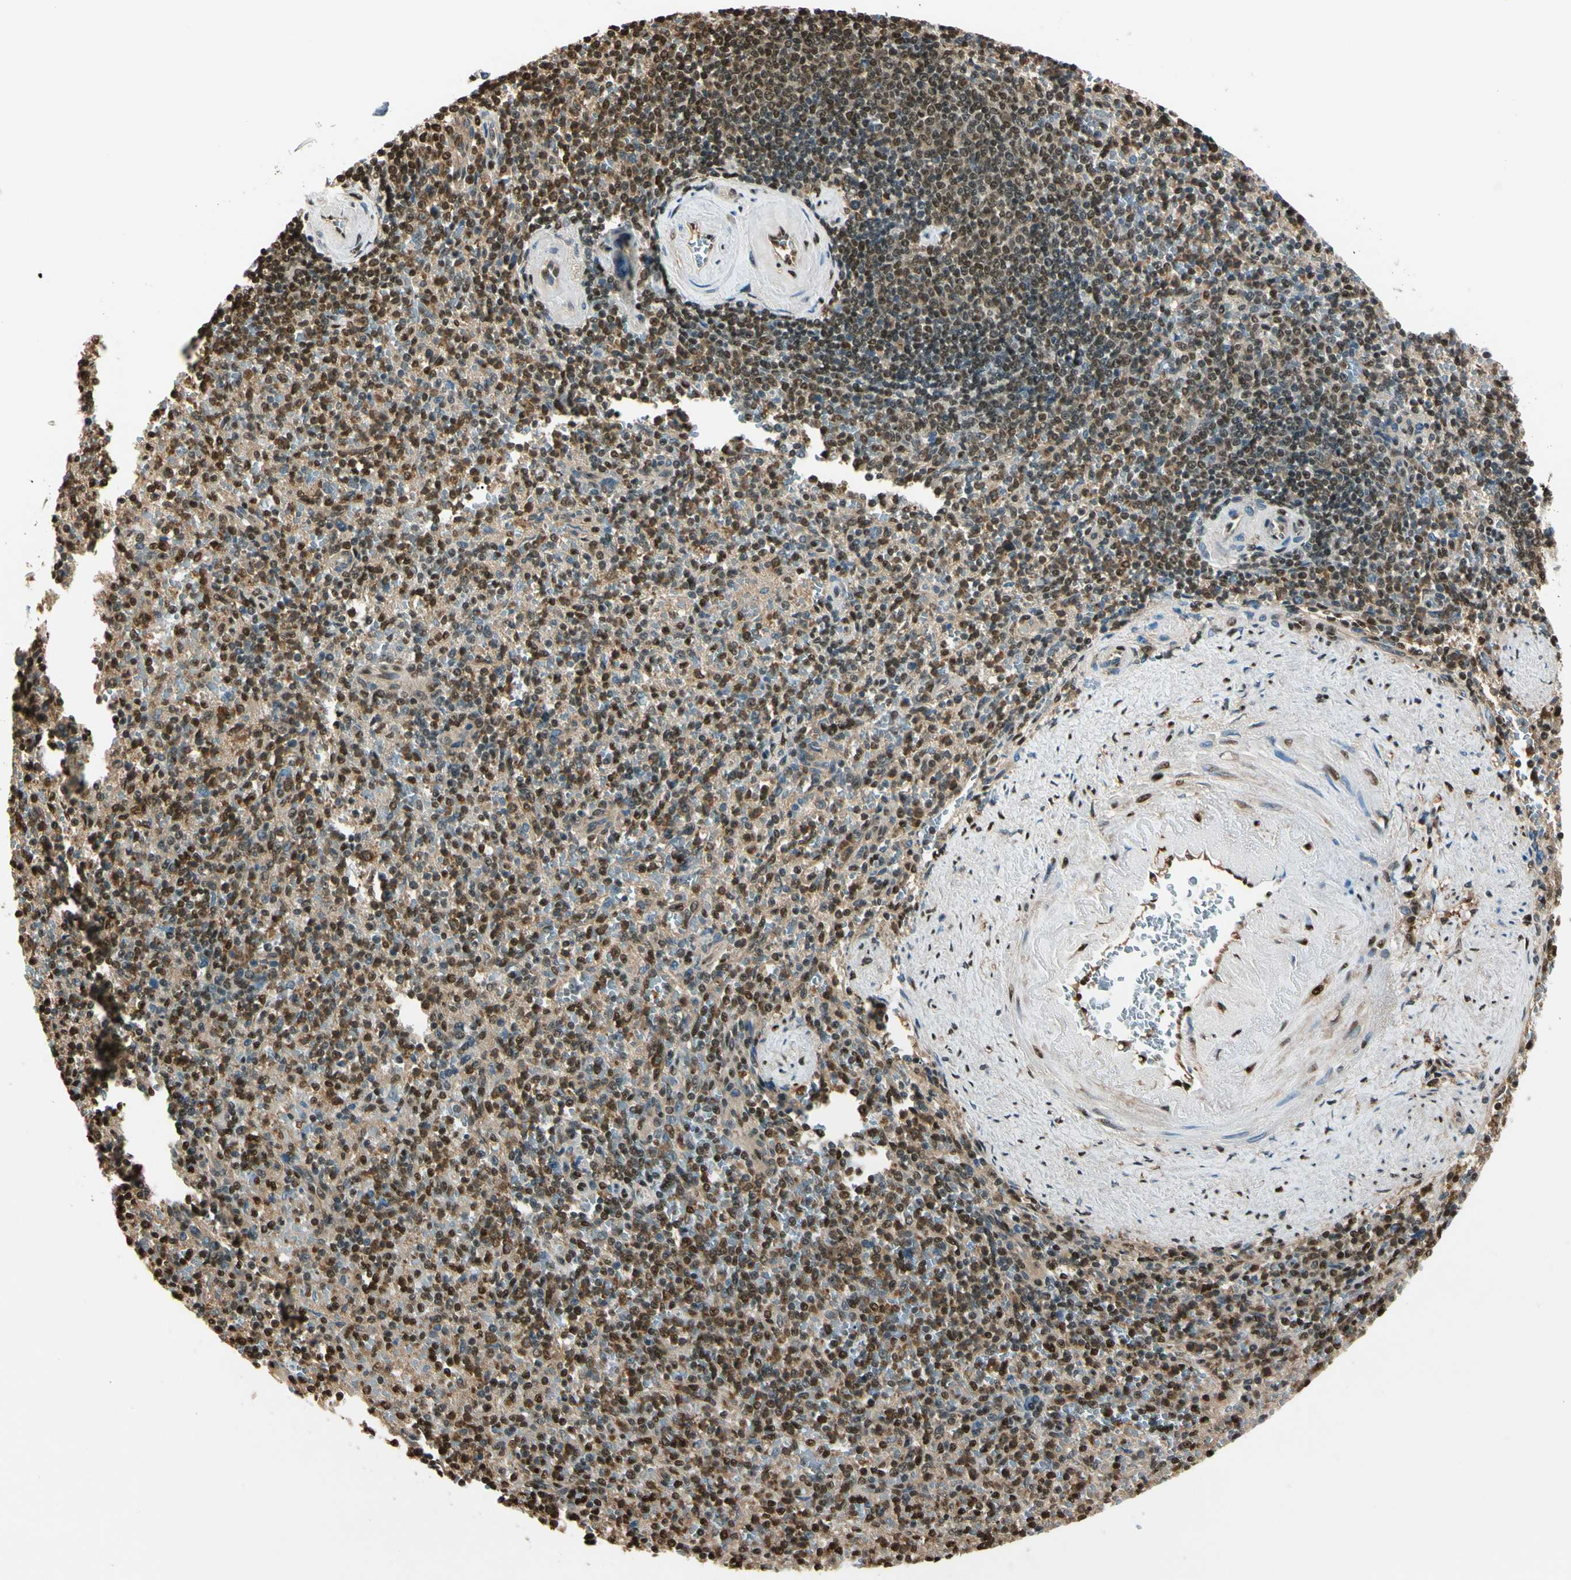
{"staining": {"intensity": "moderate", "quantity": ">75%", "location": "cytoplasmic/membranous,nuclear"}, "tissue": "spleen", "cell_type": "Cells in red pulp", "image_type": "normal", "snomed": [{"axis": "morphology", "description": "Normal tissue, NOS"}, {"axis": "topography", "description": "Spleen"}], "caption": "Moderate cytoplasmic/membranous,nuclear protein staining is appreciated in approximately >75% of cells in red pulp in spleen.", "gene": "PNCK", "patient": {"sex": "female", "age": 74}}